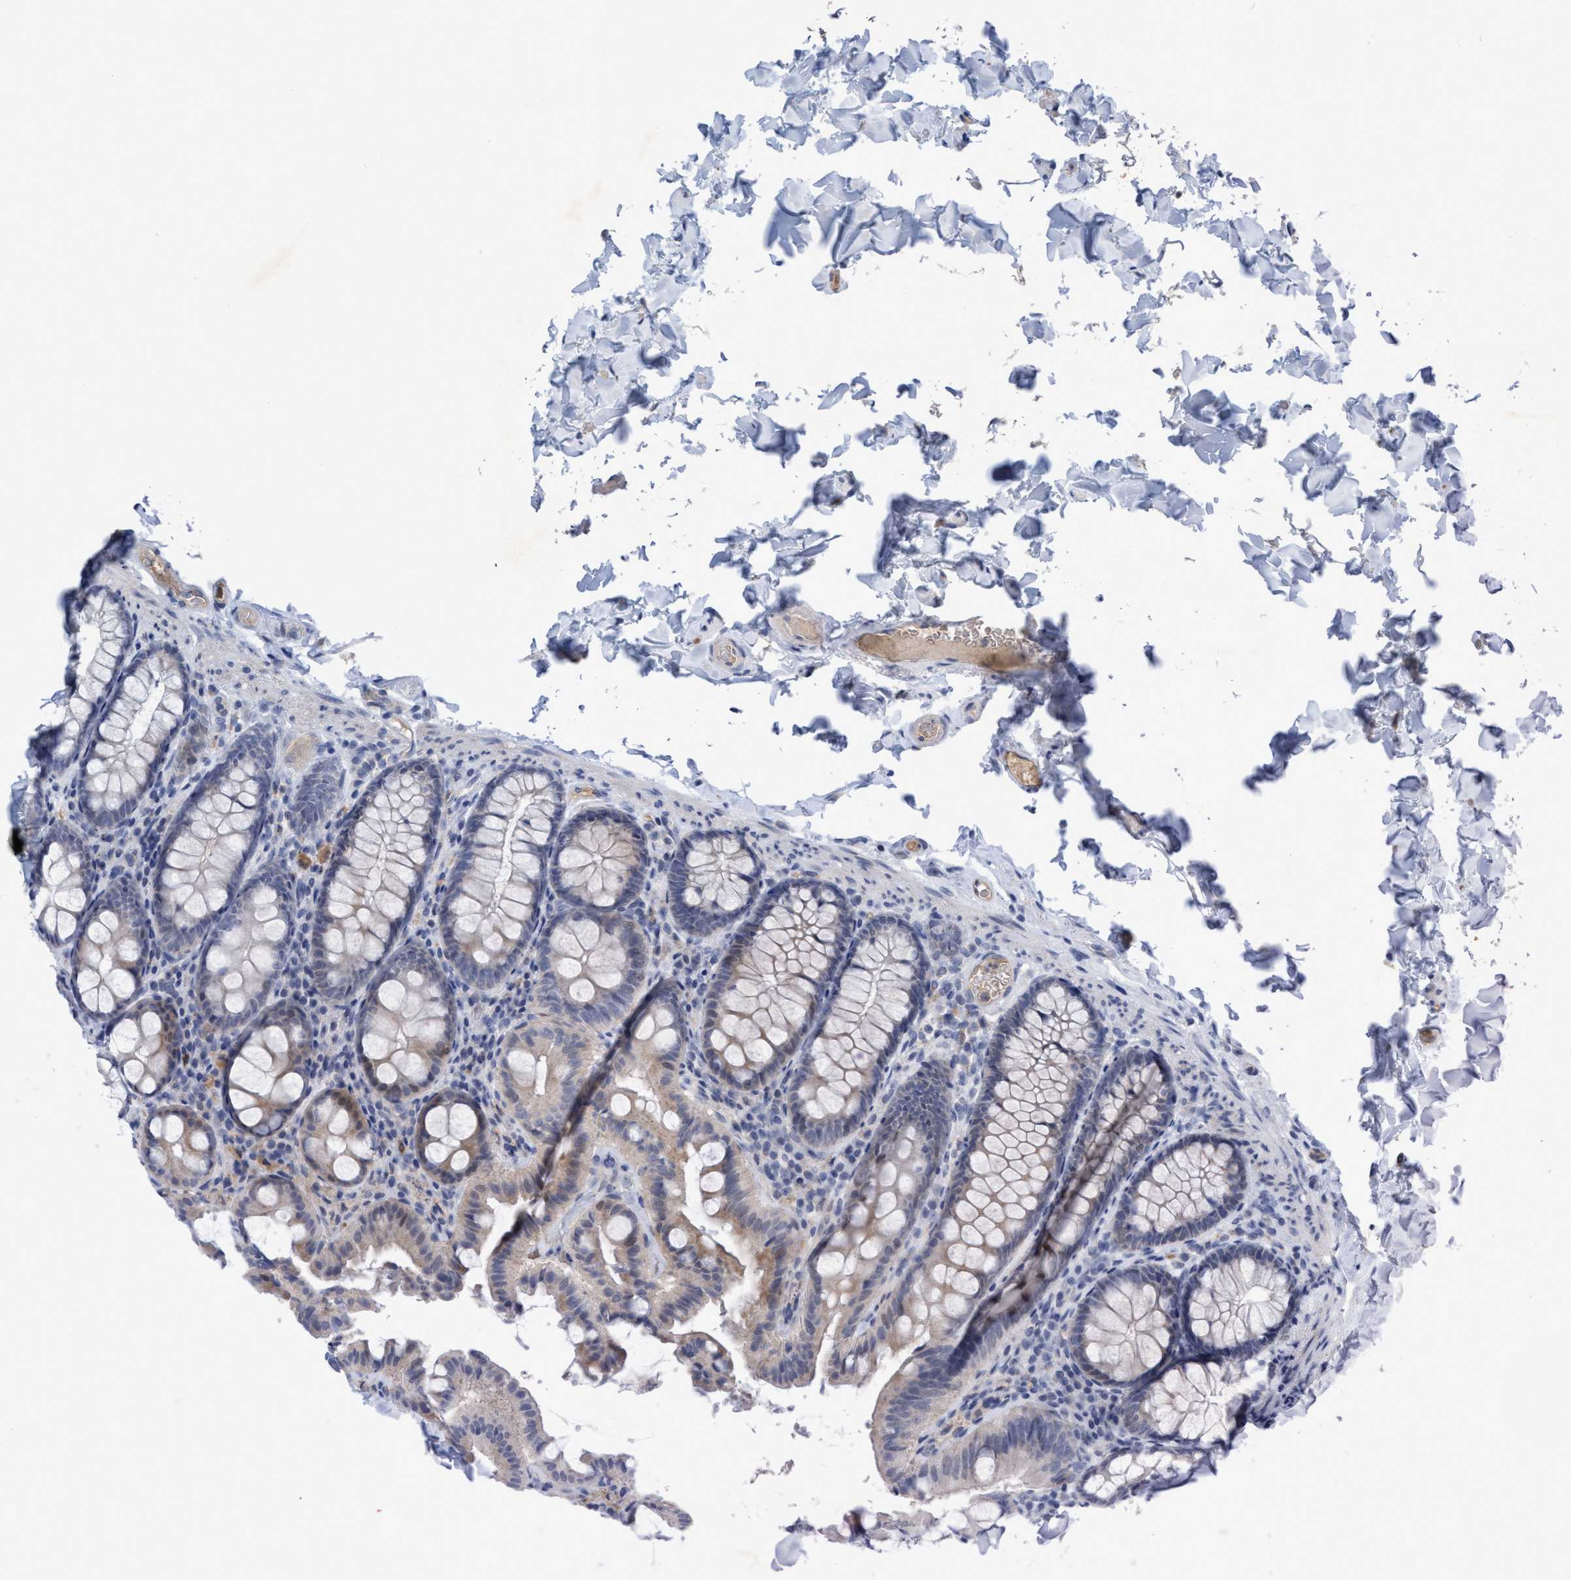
{"staining": {"intensity": "negative", "quantity": "none", "location": "none"}, "tissue": "colon", "cell_type": "Endothelial cells", "image_type": "normal", "snomed": [{"axis": "morphology", "description": "Normal tissue, NOS"}, {"axis": "topography", "description": "Colon"}], "caption": "A high-resolution micrograph shows IHC staining of unremarkable colon, which exhibits no significant positivity in endothelial cells. (DAB (3,3'-diaminobenzidine) IHC visualized using brightfield microscopy, high magnification).", "gene": "RNF208", "patient": {"sex": "female", "age": 61}}